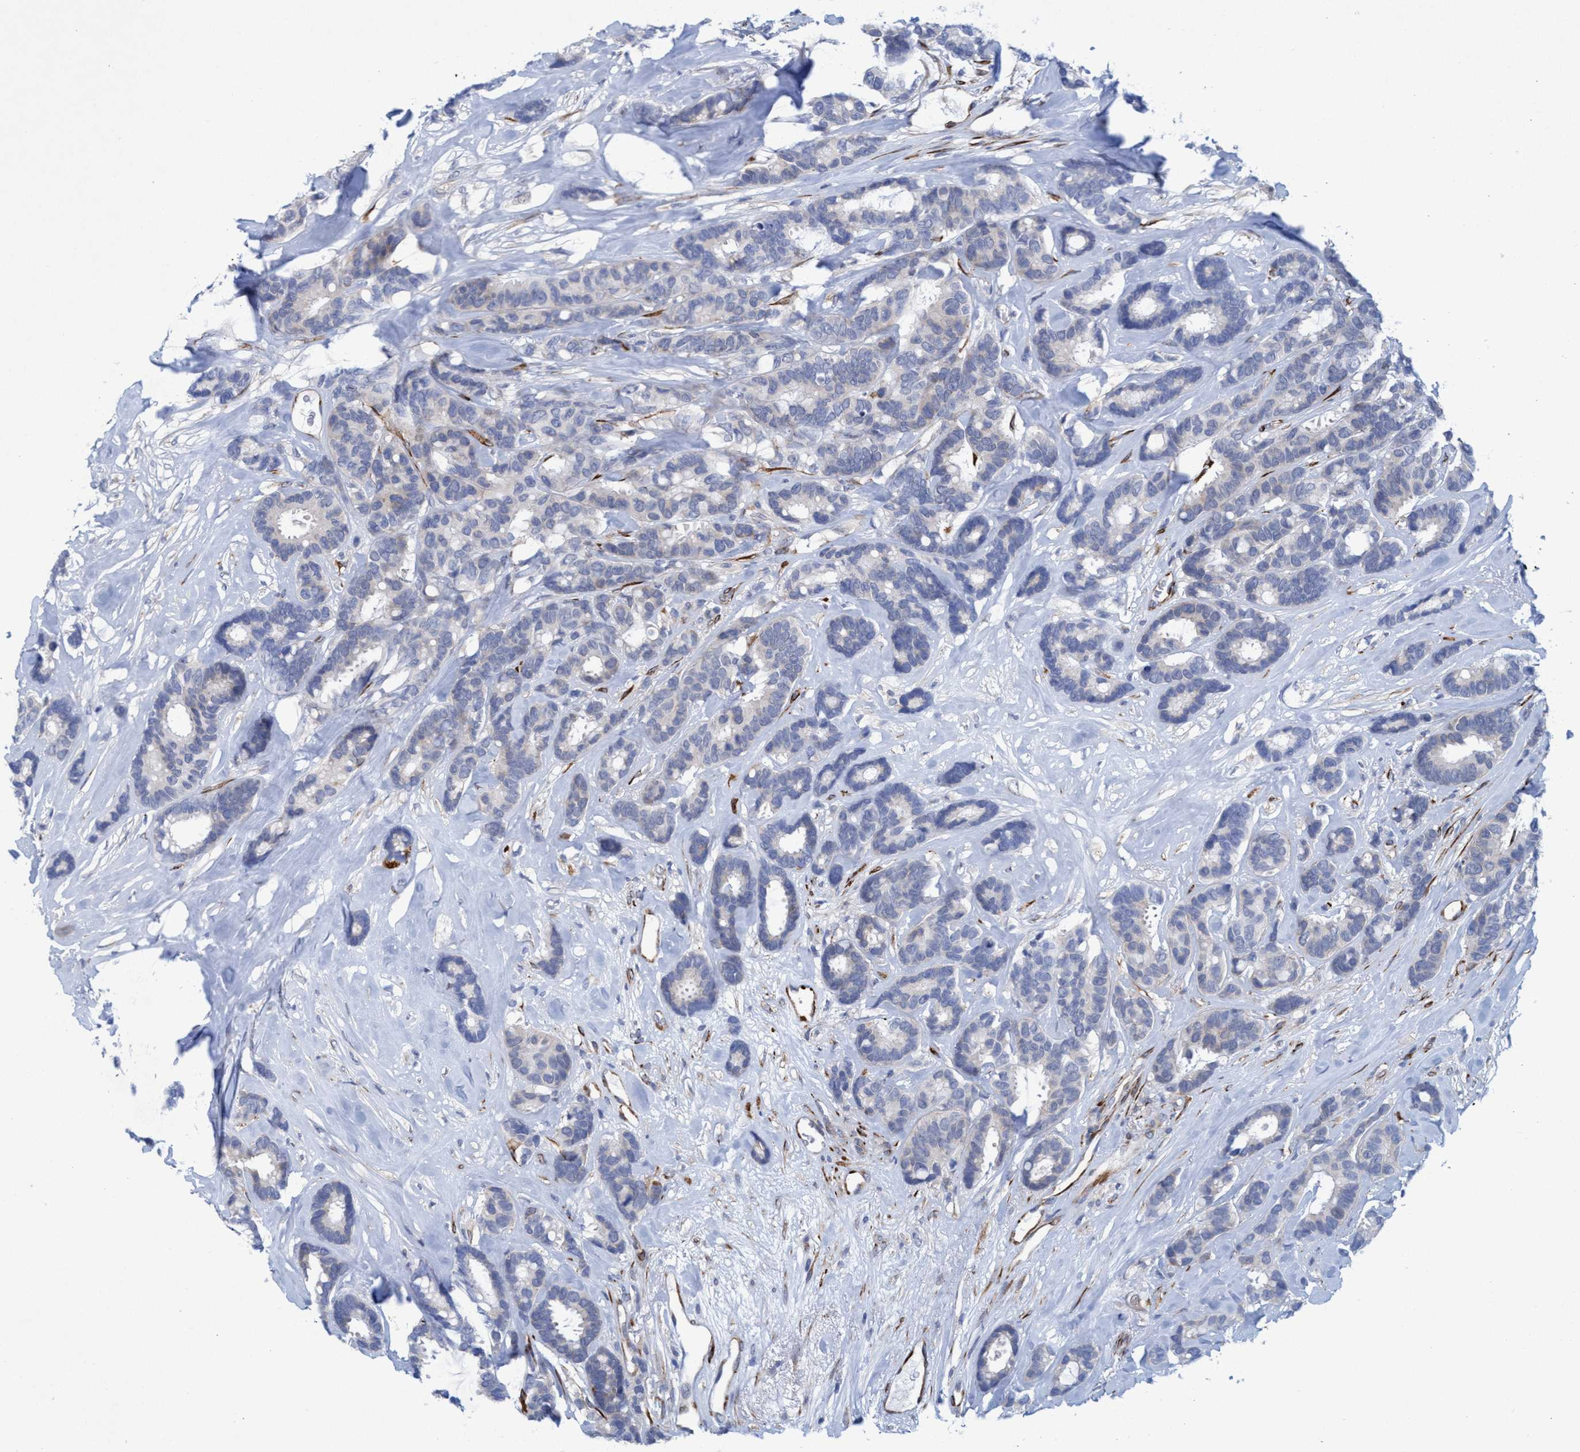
{"staining": {"intensity": "negative", "quantity": "none", "location": "none"}, "tissue": "breast cancer", "cell_type": "Tumor cells", "image_type": "cancer", "snomed": [{"axis": "morphology", "description": "Duct carcinoma"}, {"axis": "topography", "description": "Breast"}], "caption": "IHC of breast cancer reveals no positivity in tumor cells.", "gene": "SLC43A2", "patient": {"sex": "female", "age": 87}}